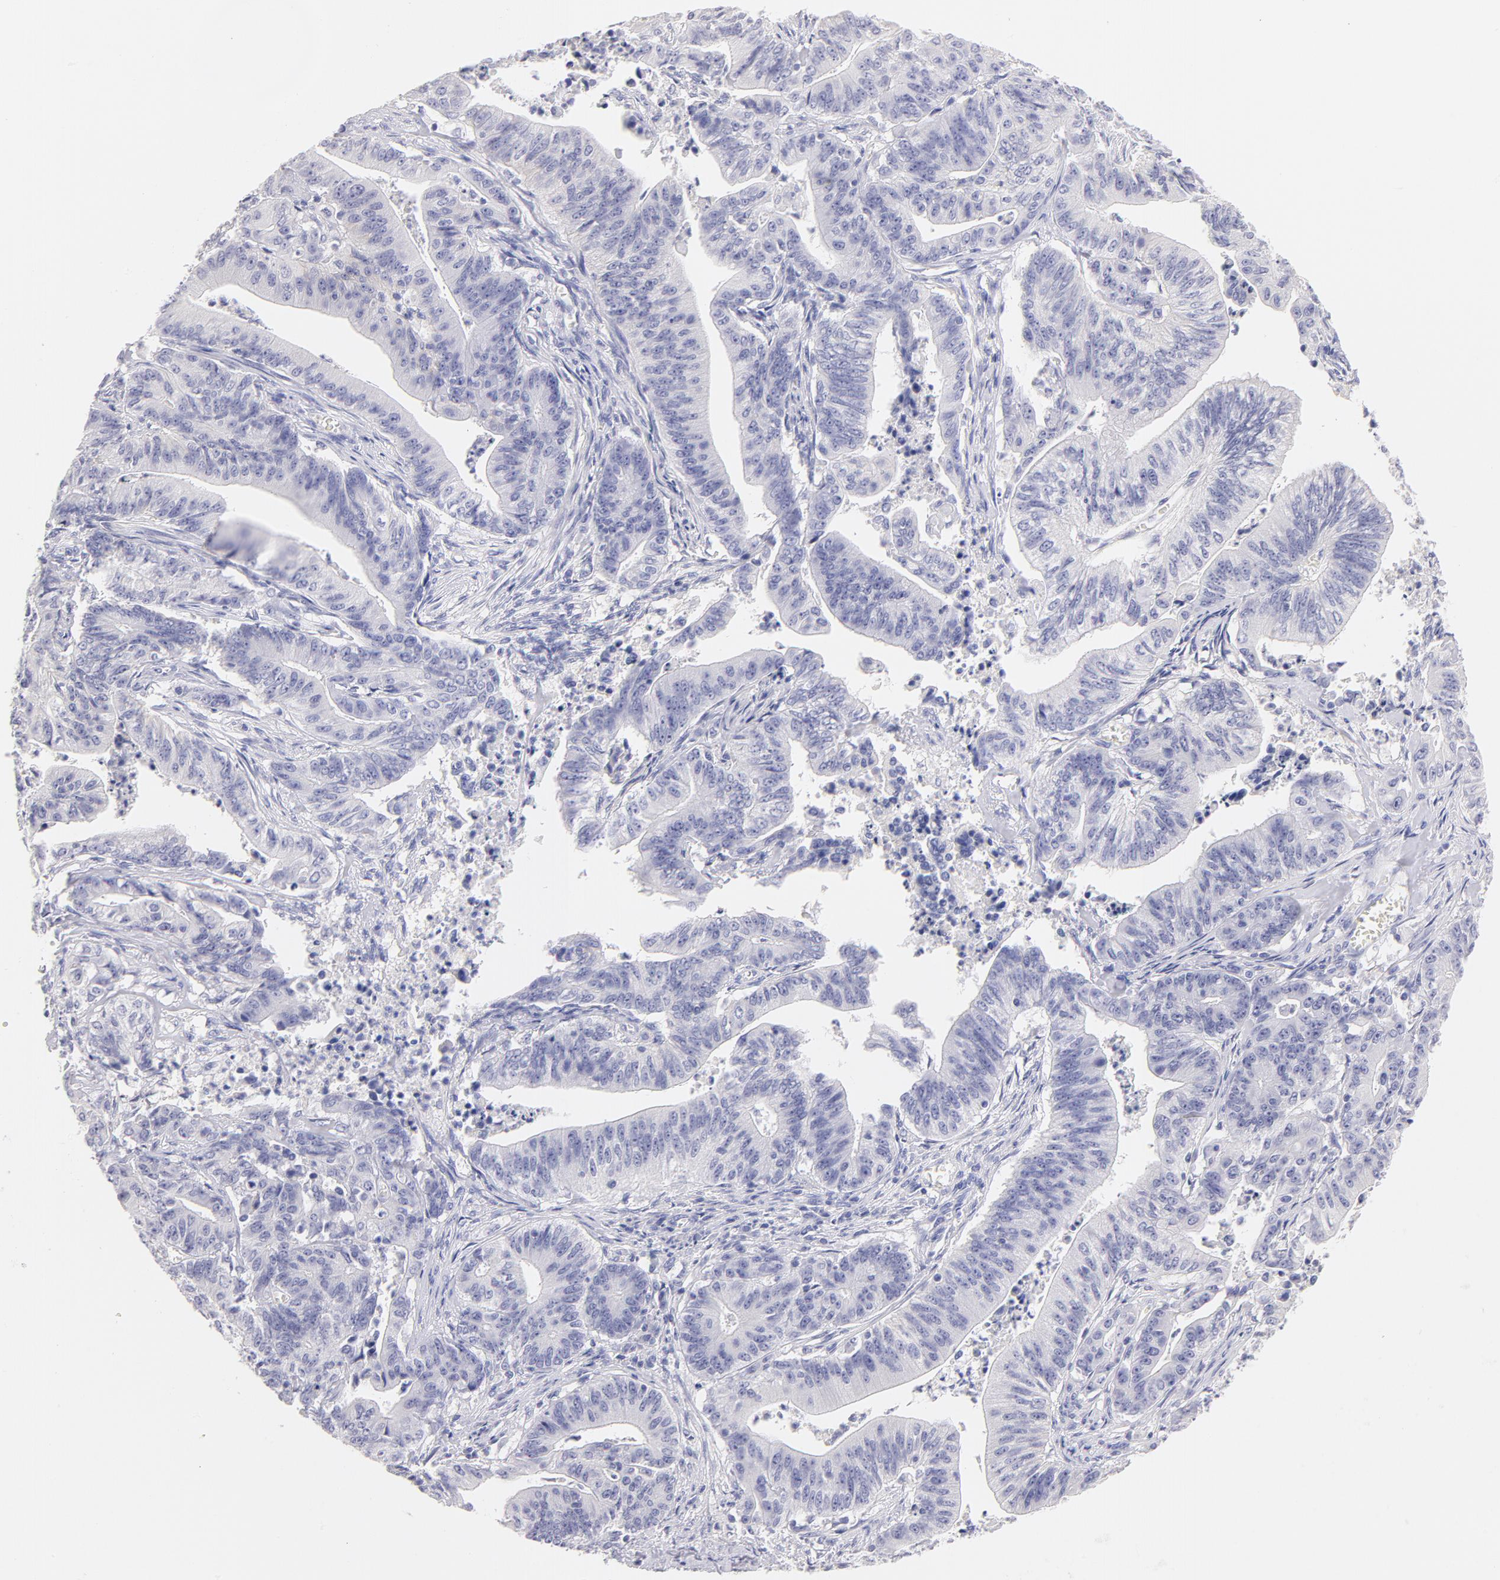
{"staining": {"intensity": "negative", "quantity": "none", "location": "none"}, "tissue": "stomach cancer", "cell_type": "Tumor cells", "image_type": "cancer", "snomed": [{"axis": "morphology", "description": "Adenocarcinoma, NOS"}, {"axis": "topography", "description": "Stomach, lower"}], "caption": "Stomach adenocarcinoma was stained to show a protein in brown. There is no significant staining in tumor cells.", "gene": "CD44", "patient": {"sex": "female", "age": 86}}